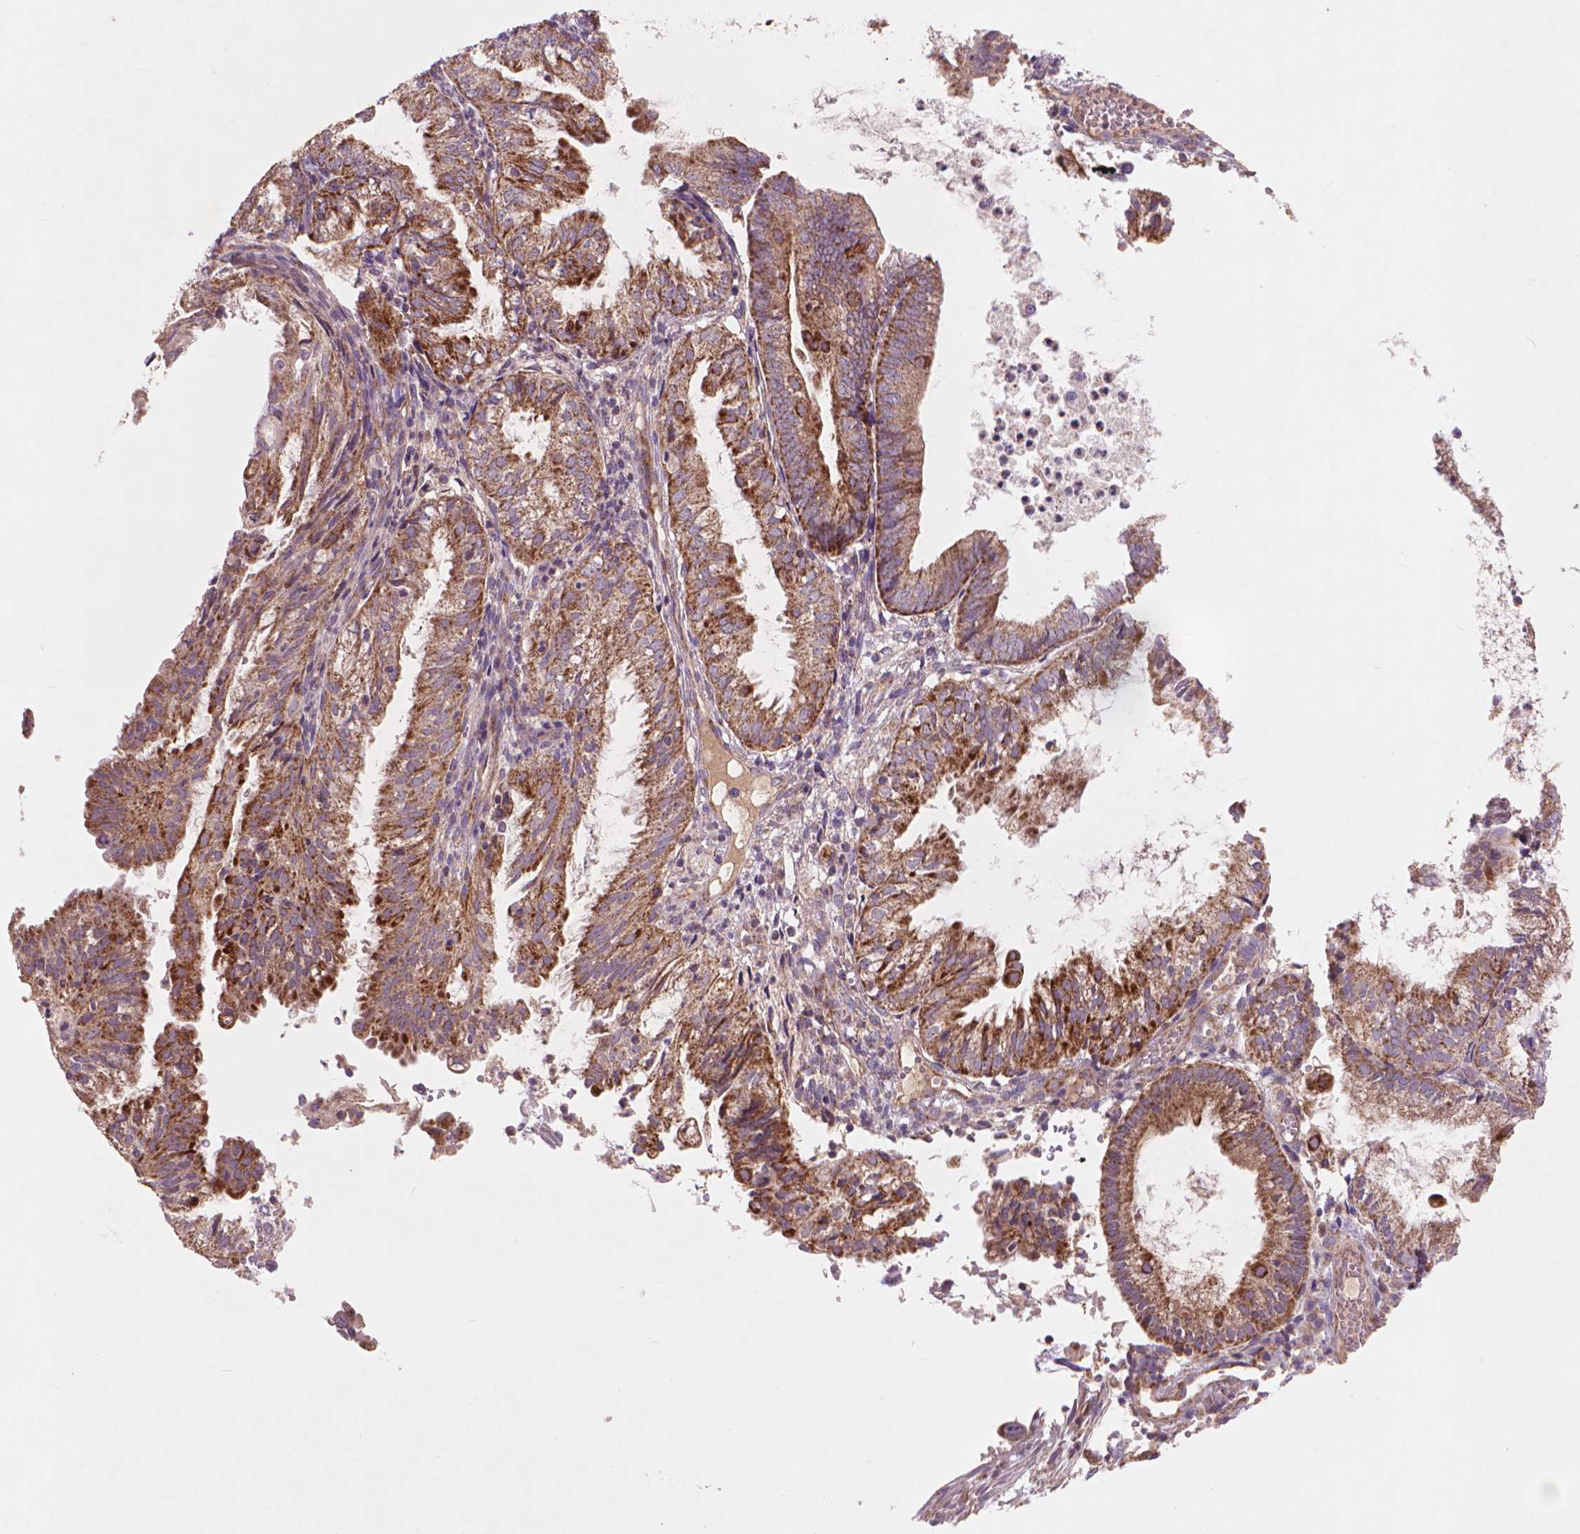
{"staining": {"intensity": "moderate", "quantity": "25%-75%", "location": "cytoplasmic/membranous"}, "tissue": "endometrial cancer", "cell_type": "Tumor cells", "image_type": "cancer", "snomed": [{"axis": "morphology", "description": "Adenocarcinoma, NOS"}, {"axis": "topography", "description": "Endometrium"}], "caption": "Protein expression analysis of adenocarcinoma (endometrial) shows moderate cytoplasmic/membranous positivity in about 25%-75% of tumor cells. Using DAB (3,3'-diaminobenzidine) (brown) and hematoxylin (blue) stains, captured at high magnification using brightfield microscopy.", "gene": "NLRX1", "patient": {"sex": "female", "age": 55}}